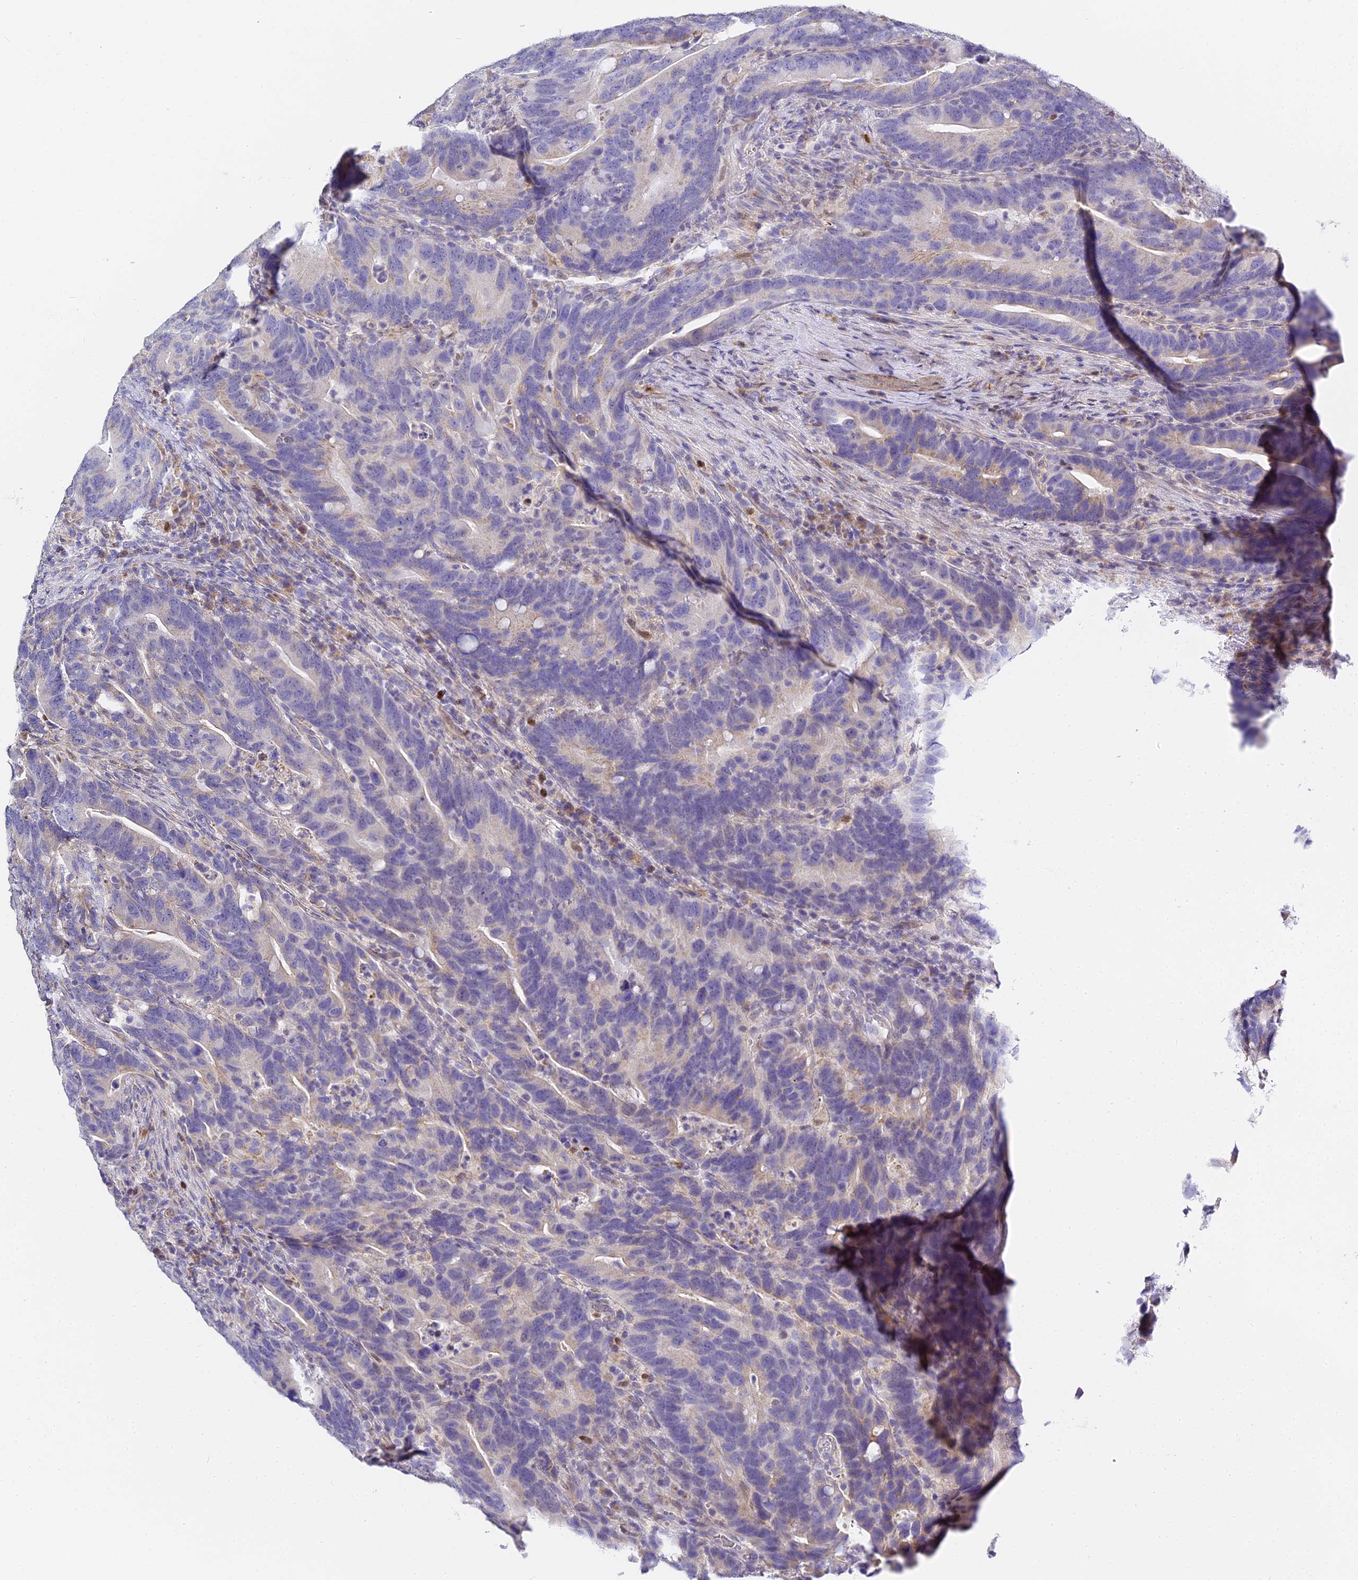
{"staining": {"intensity": "weak", "quantity": "<25%", "location": "cytoplasmic/membranous"}, "tissue": "colorectal cancer", "cell_type": "Tumor cells", "image_type": "cancer", "snomed": [{"axis": "morphology", "description": "Adenocarcinoma, NOS"}, {"axis": "topography", "description": "Colon"}], "caption": "Tumor cells show no significant staining in colorectal cancer. The staining is performed using DAB brown chromogen with nuclei counter-stained in using hematoxylin.", "gene": "SERP1", "patient": {"sex": "female", "age": 66}}